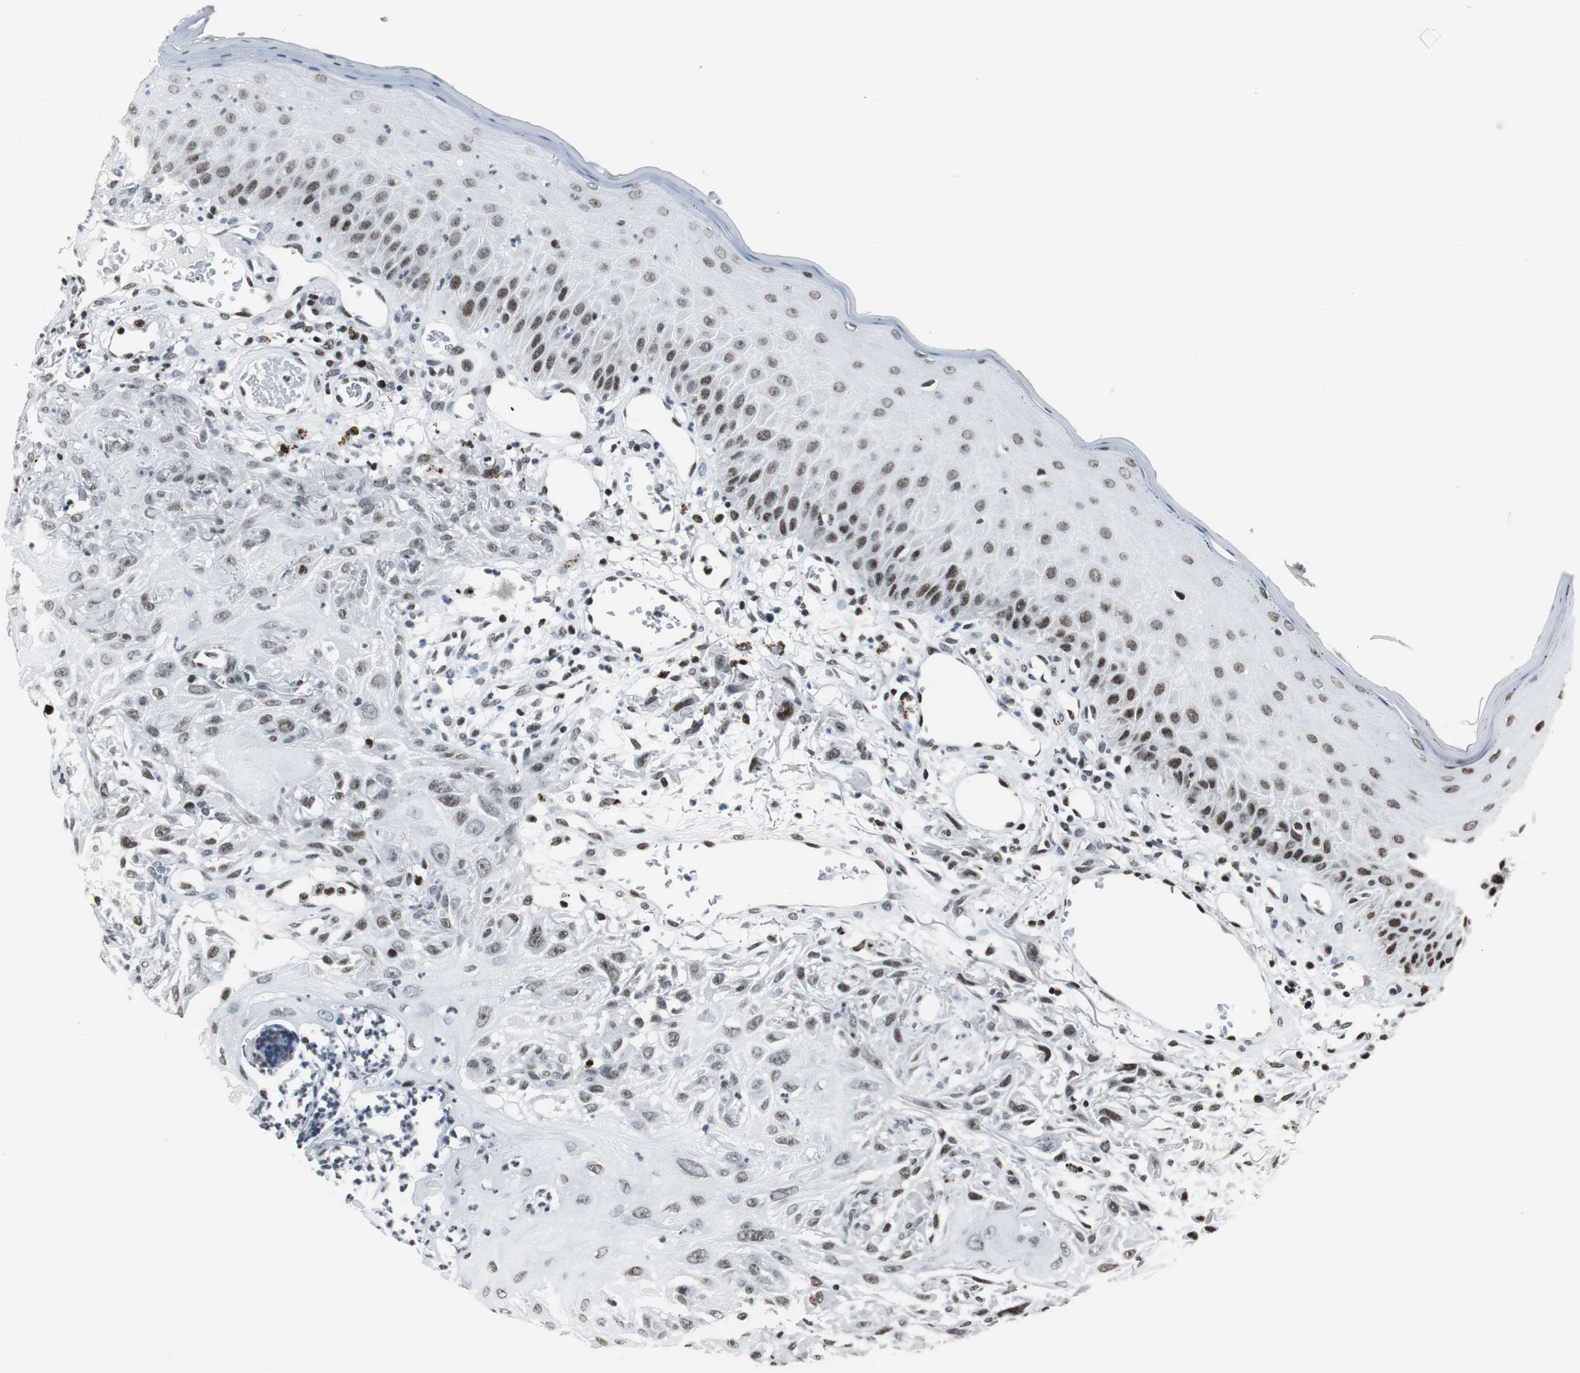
{"staining": {"intensity": "weak", "quantity": "25%-75%", "location": "nuclear"}, "tissue": "skin cancer", "cell_type": "Tumor cells", "image_type": "cancer", "snomed": [{"axis": "morphology", "description": "Squamous cell carcinoma, NOS"}, {"axis": "topography", "description": "Skin"}], "caption": "Protein expression by immunohistochemistry (IHC) displays weak nuclear positivity in approximately 25%-75% of tumor cells in squamous cell carcinoma (skin). The staining was performed using DAB, with brown indicating positive protein expression. Nuclei are stained blue with hematoxylin.", "gene": "RBBP4", "patient": {"sex": "female", "age": 59}}